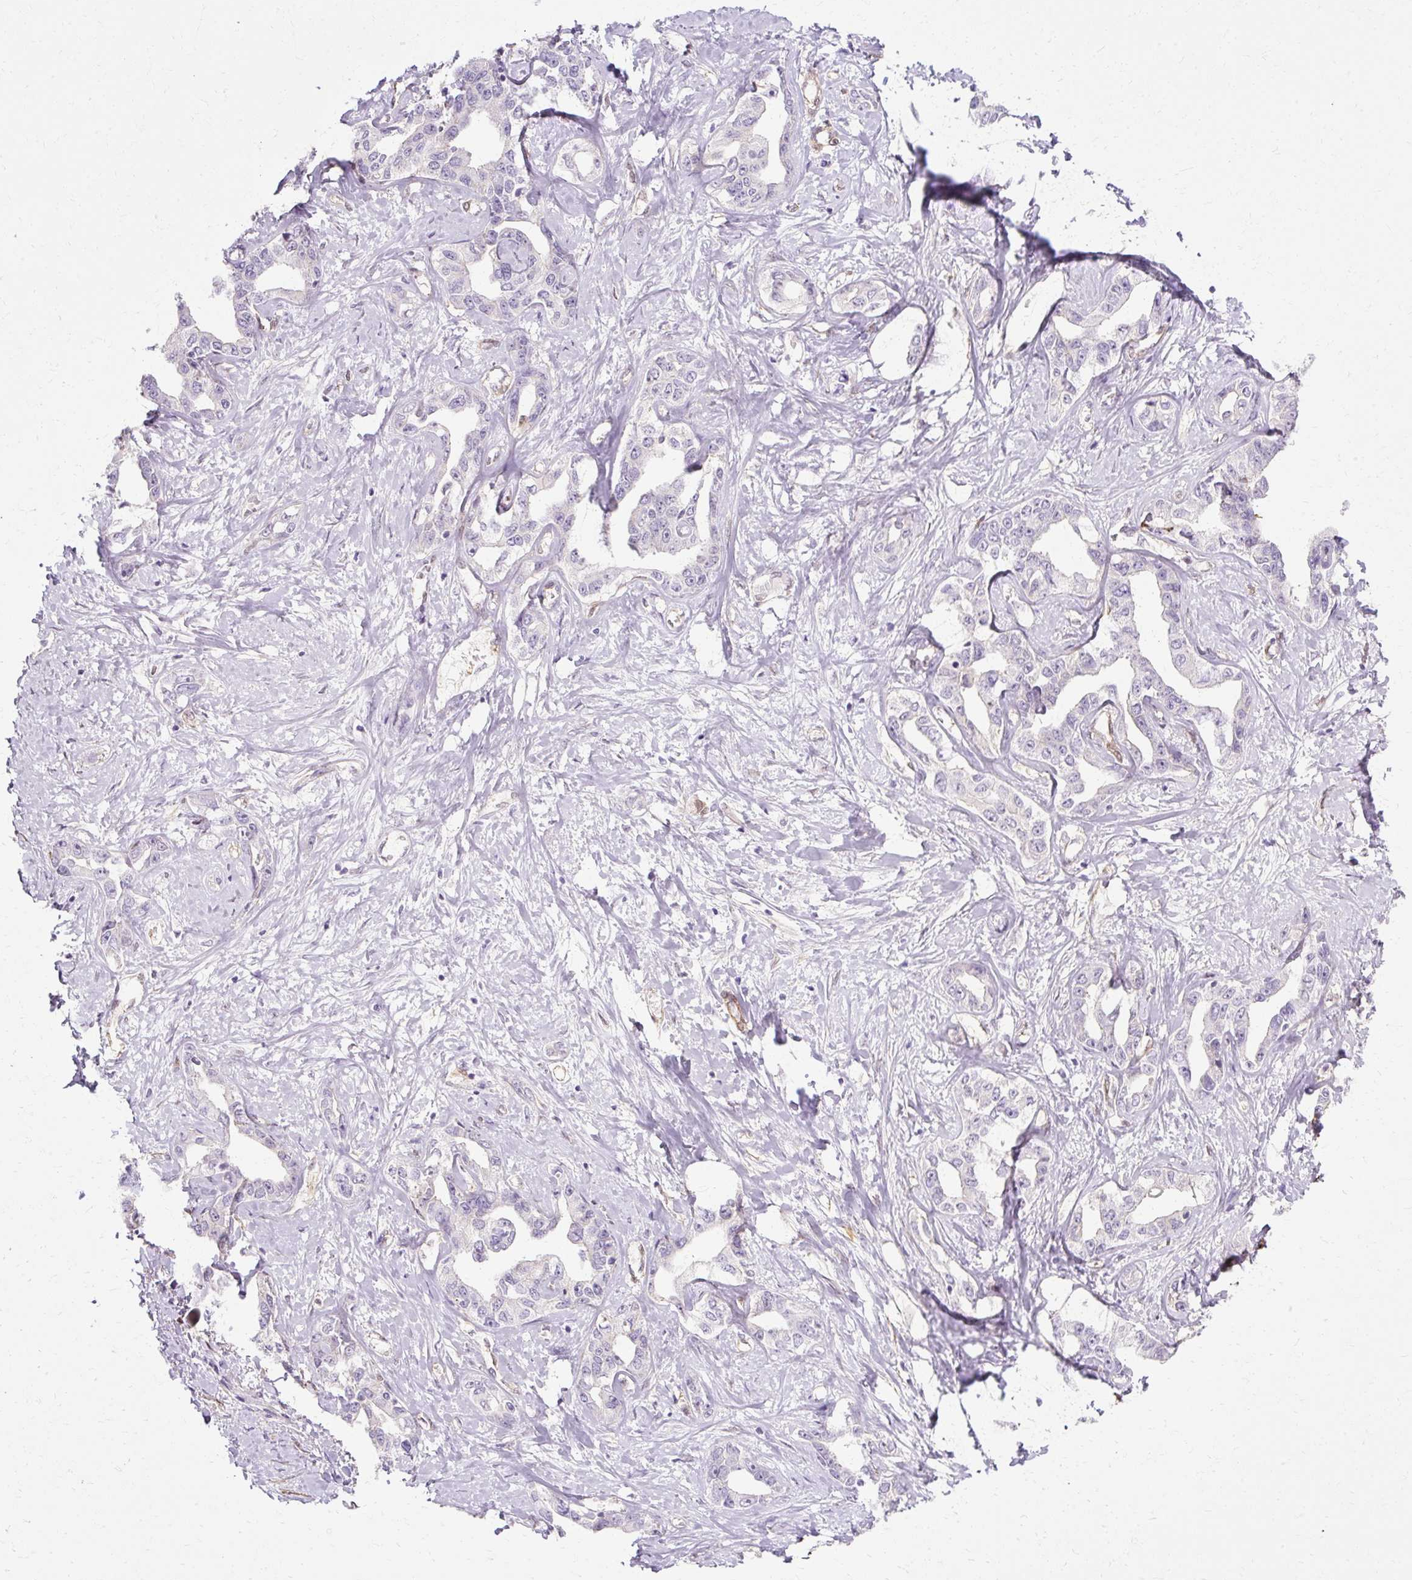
{"staining": {"intensity": "negative", "quantity": "none", "location": "none"}, "tissue": "liver cancer", "cell_type": "Tumor cells", "image_type": "cancer", "snomed": [{"axis": "morphology", "description": "Cholangiocarcinoma"}, {"axis": "topography", "description": "Liver"}], "caption": "This is an IHC micrograph of human cholangiocarcinoma (liver). There is no staining in tumor cells.", "gene": "CNN3", "patient": {"sex": "male", "age": 59}}